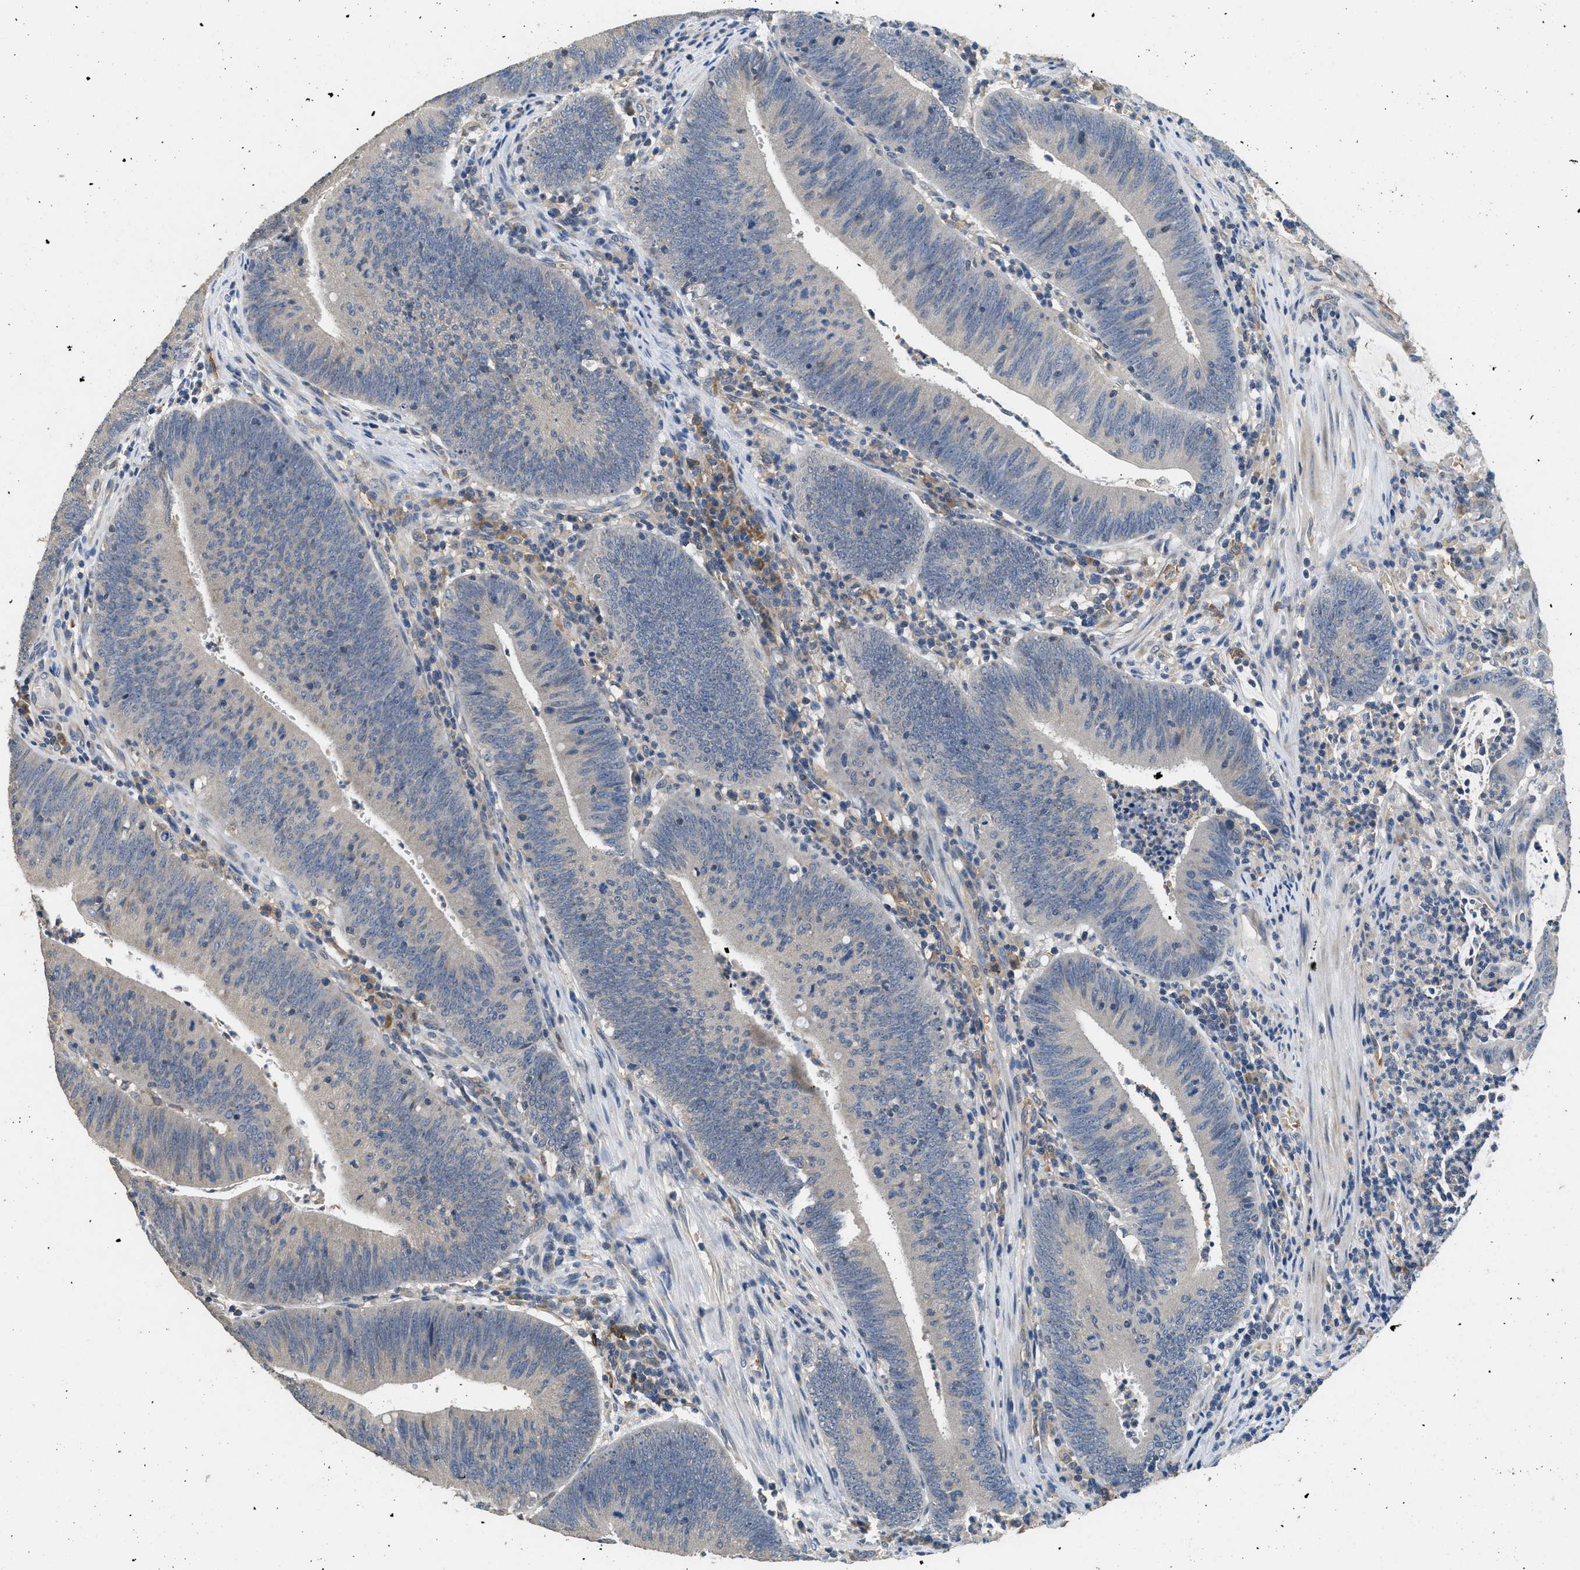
{"staining": {"intensity": "negative", "quantity": "none", "location": "none"}, "tissue": "colorectal cancer", "cell_type": "Tumor cells", "image_type": "cancer", "snomed": [{"axis": "morphology", "description": "Normal tissue, NOS"}, {"axis": "morphology", "description": "Adenocarcinoma, NOS"}, {"axis": "topography", "description": "Rectum"}], "caption": "High magnification brightfield microscopy of adenocarcinoma (colorectal) stained with DAB (3,3'-diaminobenzidine) (brown) and counterstained with hematoxylin (blue): tumor cells show no significant staining.", "gene": "DGKE", "patient": {"sex": "female", "age": 66}}